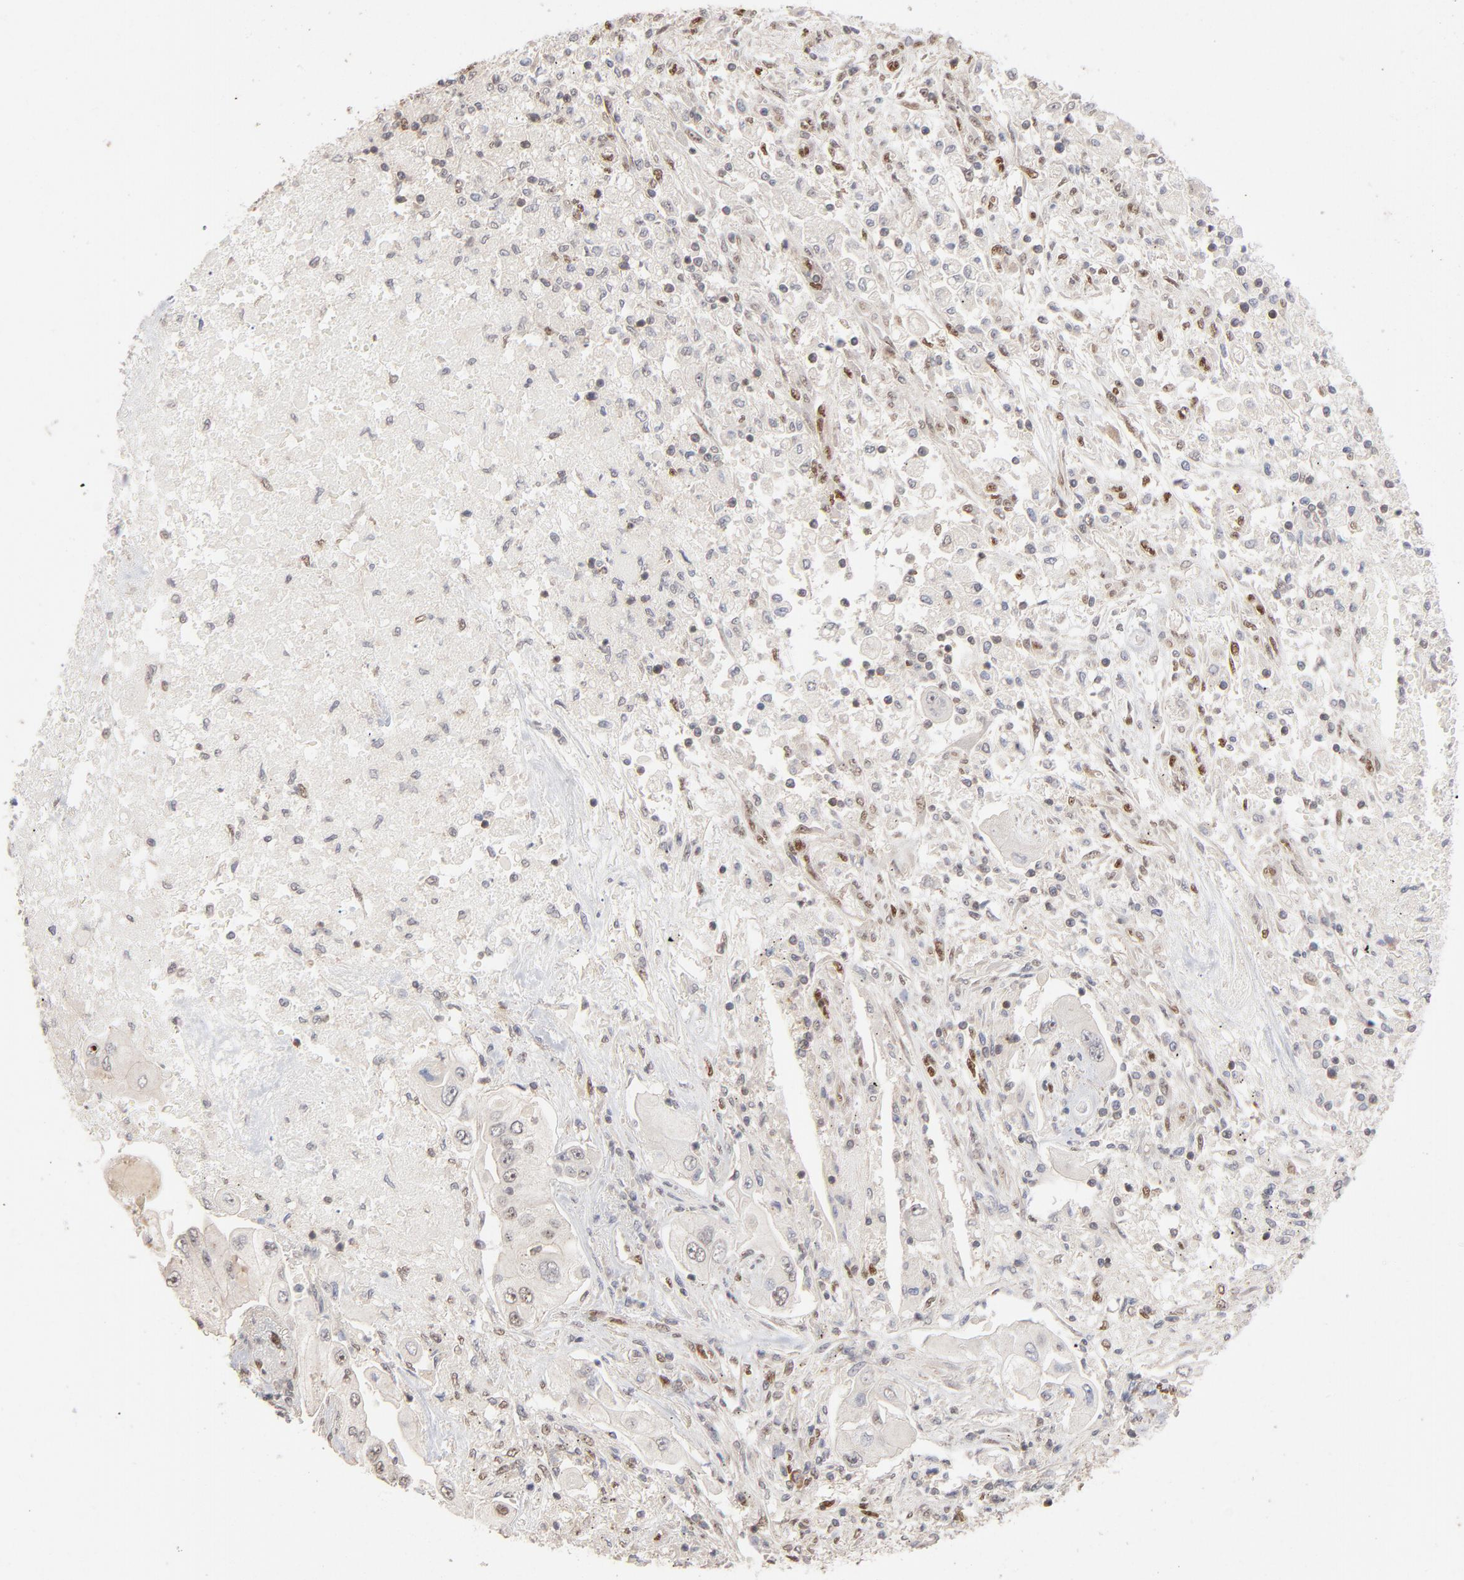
{"staining": {"intensity": "weak", "quantity": "<25%", "location": "nuclear"}, "tissue": "lung cancer", "cell_type": "Tumor cells", "image_type": "cancer", "snomed": [{"axis": "morphology", "description": "Adenocarcinoma, NOS"}, {"axis": "topography", "description": "Lung"}], "caption": "Protein analysis of lung adenocarcinoma reveals no significant staining in tumor cells. (Immunohistochemistry, brightfield microscopy, high magnification).", "gene": "NFIB", "patient": {"sex": "male", "age": 84}}